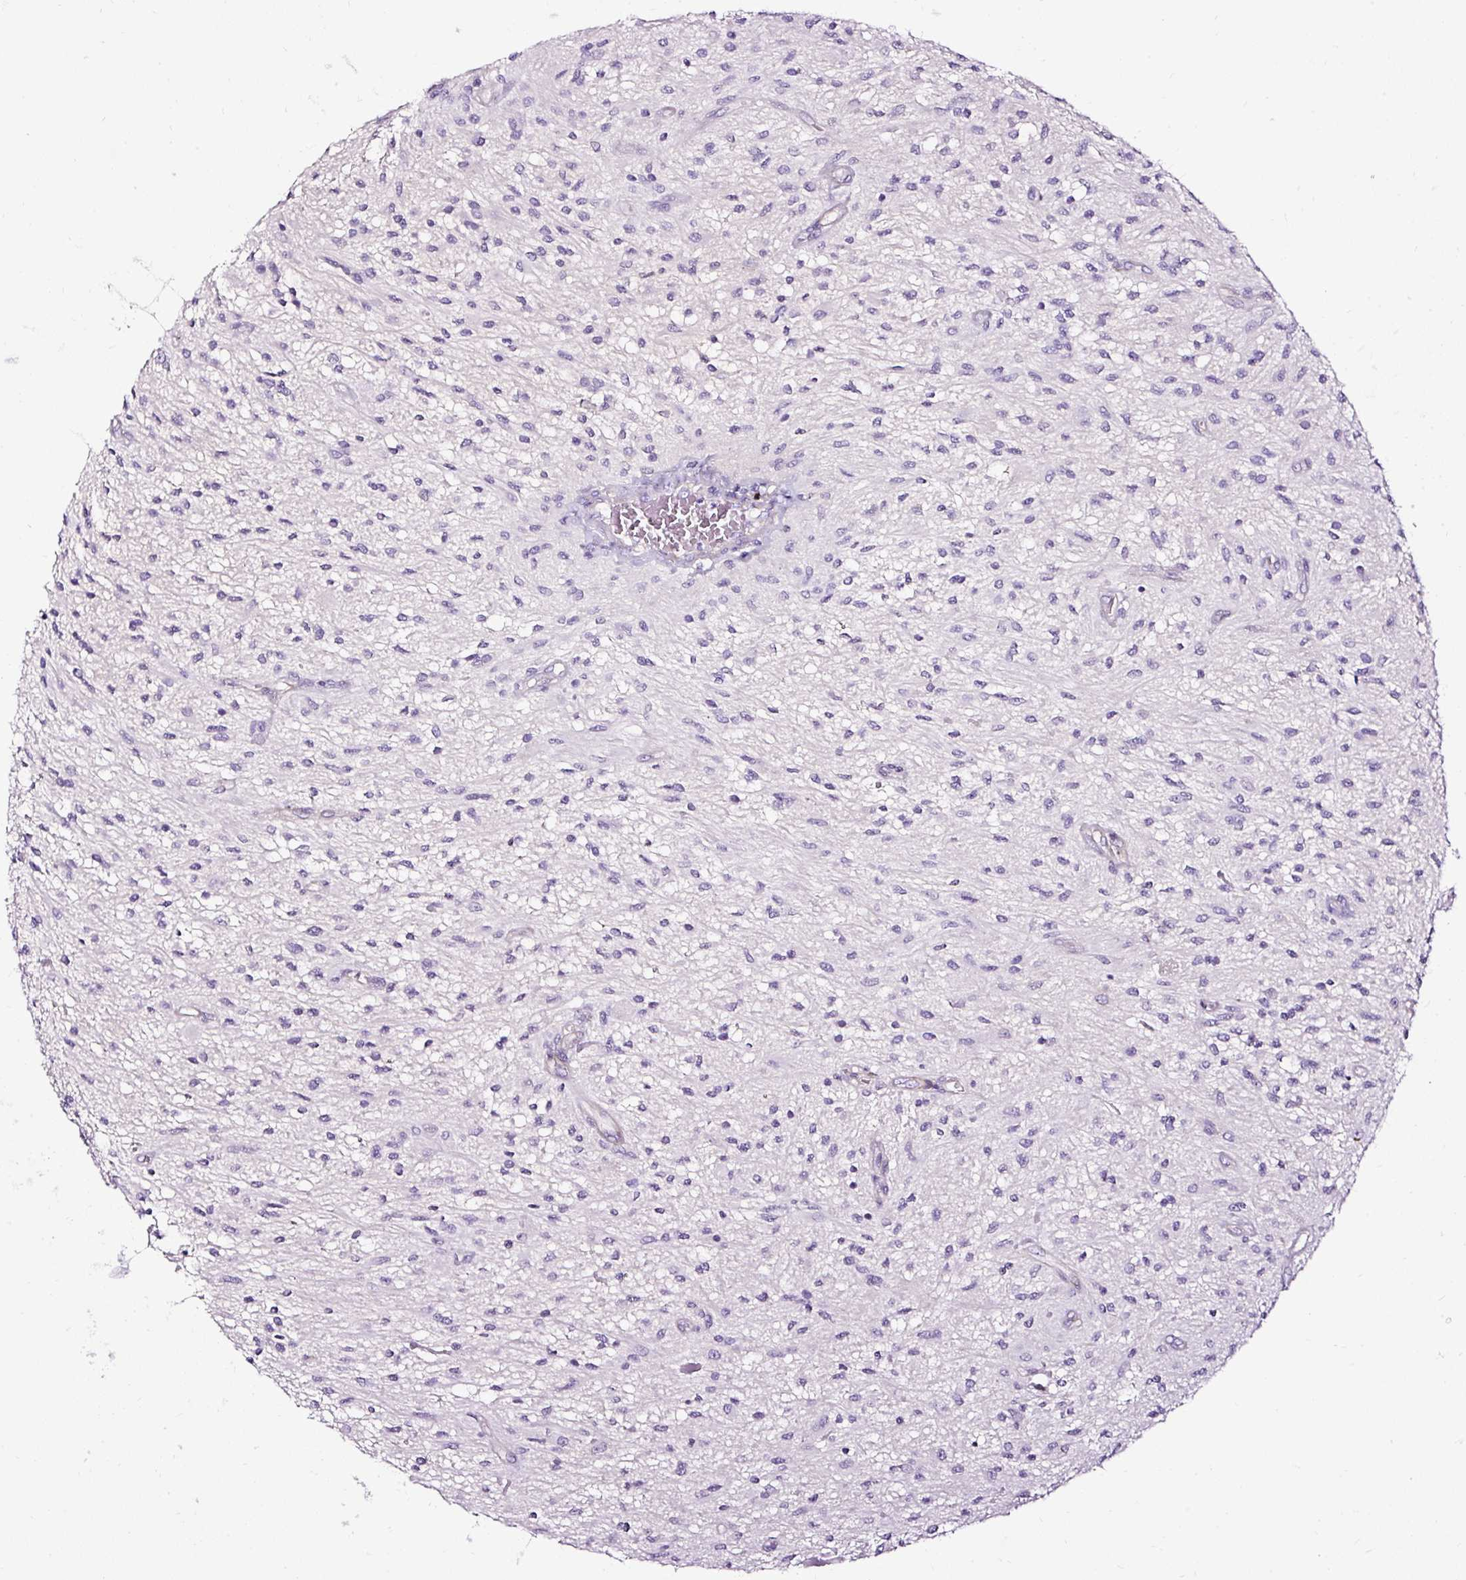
{"staining": {"intensity": "negative", "quantity": "none", "location": "none"}, "tissue": "glioma", "cell_type": "Tumor cells", "image_type": "cancer", "snomed": [{"axis": "morphology", "description": "Glioma, malignant, Low grade"}, {"axis": "topography", "description": "Cerebellum"}], "caption": "DAB immunohistochemical staining of malignant glioma (low-grade) reveals no significant staining in tumor cells.", "gene": "SLC7A8", "patient": {"sex": "female", "age": 14}}